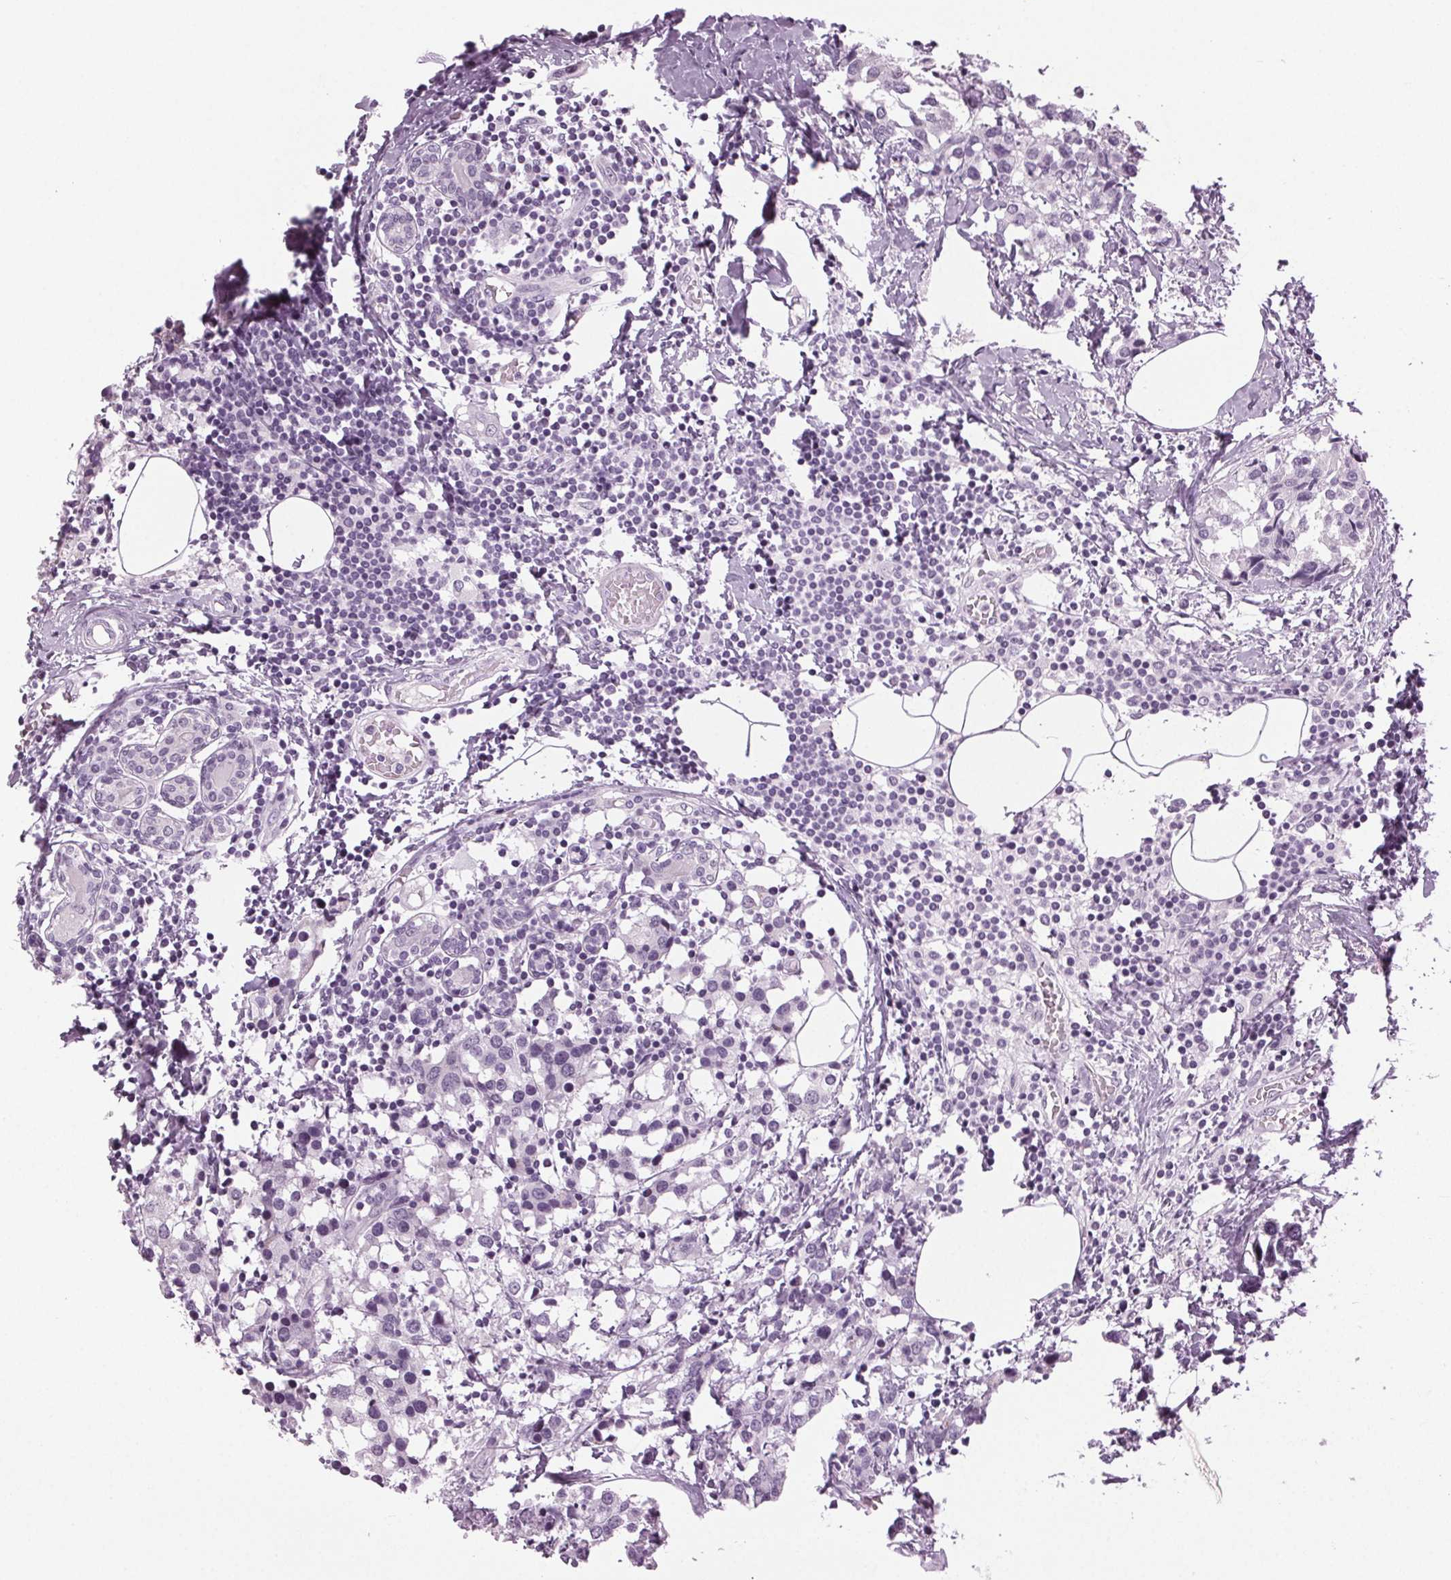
{"staining": {"intensity": "negative", "quantity": "none", "location": "none"}, "tissue": "breast cancer", "cell_type": "Tumor cells", "image_type": "cancer", "snomed": [{"axis": "morphology", "description": "Lobular carcinoma"}, {"axis": "topography", "description": "Breast"}], "caption": "Lobular carcinoma (breast) was stained to show a protein in brown. There is no significant staining in tumor cells. (DAB IHC, high magnification).", "gene": "DNAH12", "patient": {"sex": "female", "age": 59}}